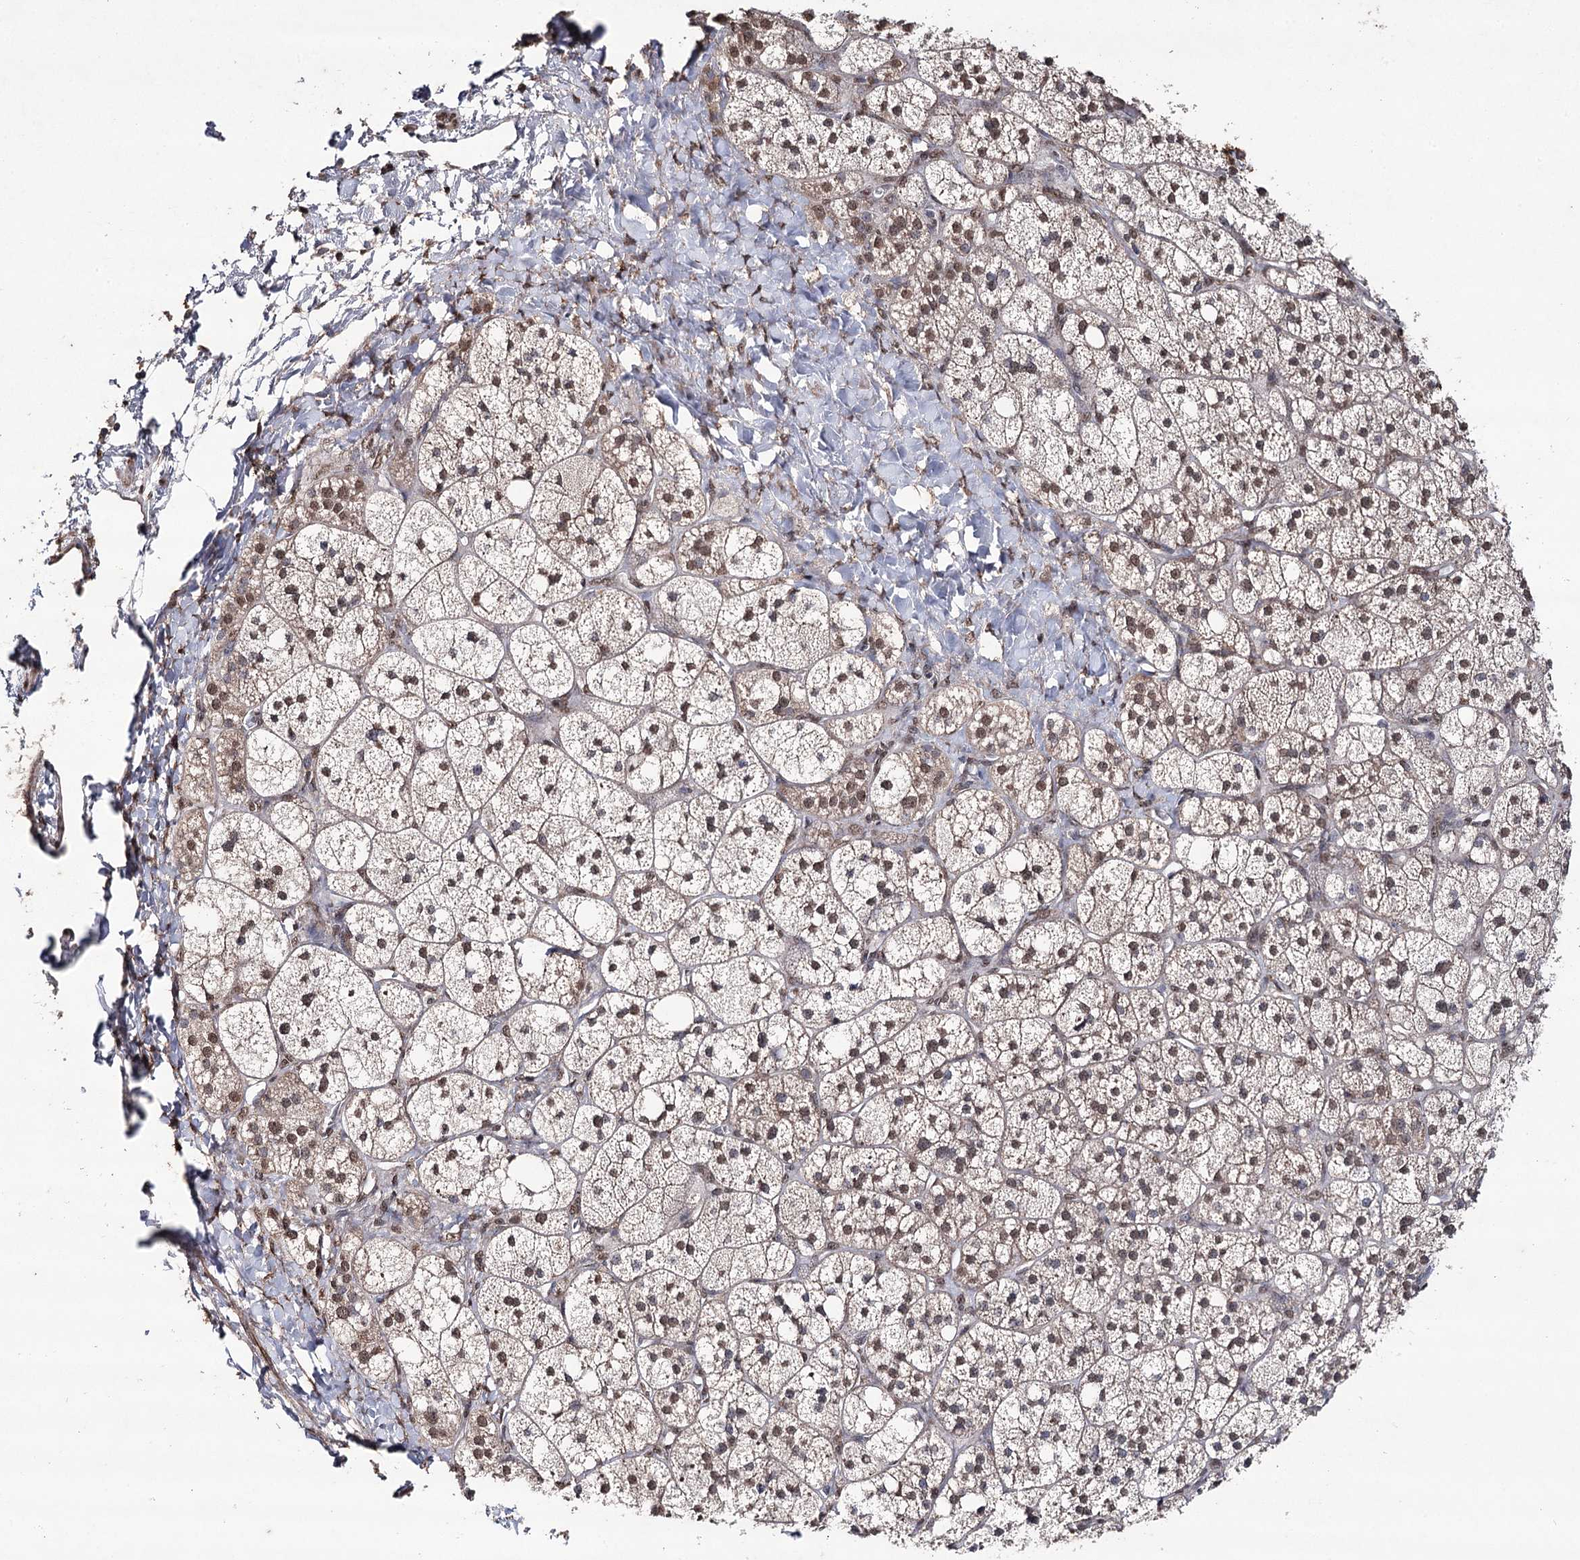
{"staining": {"intensity": "moderate", "quantity": "25%-75%", "location": "cytoplasmic/membranous"}, "tissue": "adrenal gland", "cell_type": "Glandular cells", "image_type": "normal", "snomed": [{"axis": "morphology", "description": "Normal tissue, NOS"}, {"axis": "topography", "description": "Adrenal gland"}], "caption": "High-magnification brightfield microscopy of normal adrenal gland stained with DAB (3,3'-diaminobenzidine) (brown) and counterstained with hematoxylin (blue). glandular cells exhibit moderate cytoplasmic/membranous positivity is seen in about25%-75% of cells. The staining was performed using DAB (3,3'-diaminobenzidine) to visualize the protein expression in brown, while the nuclei were stained in blue with hematoxylin (Magnification: 20x).", "gene": "ATG14", "patient": {"sex": "male", "age": 61}}